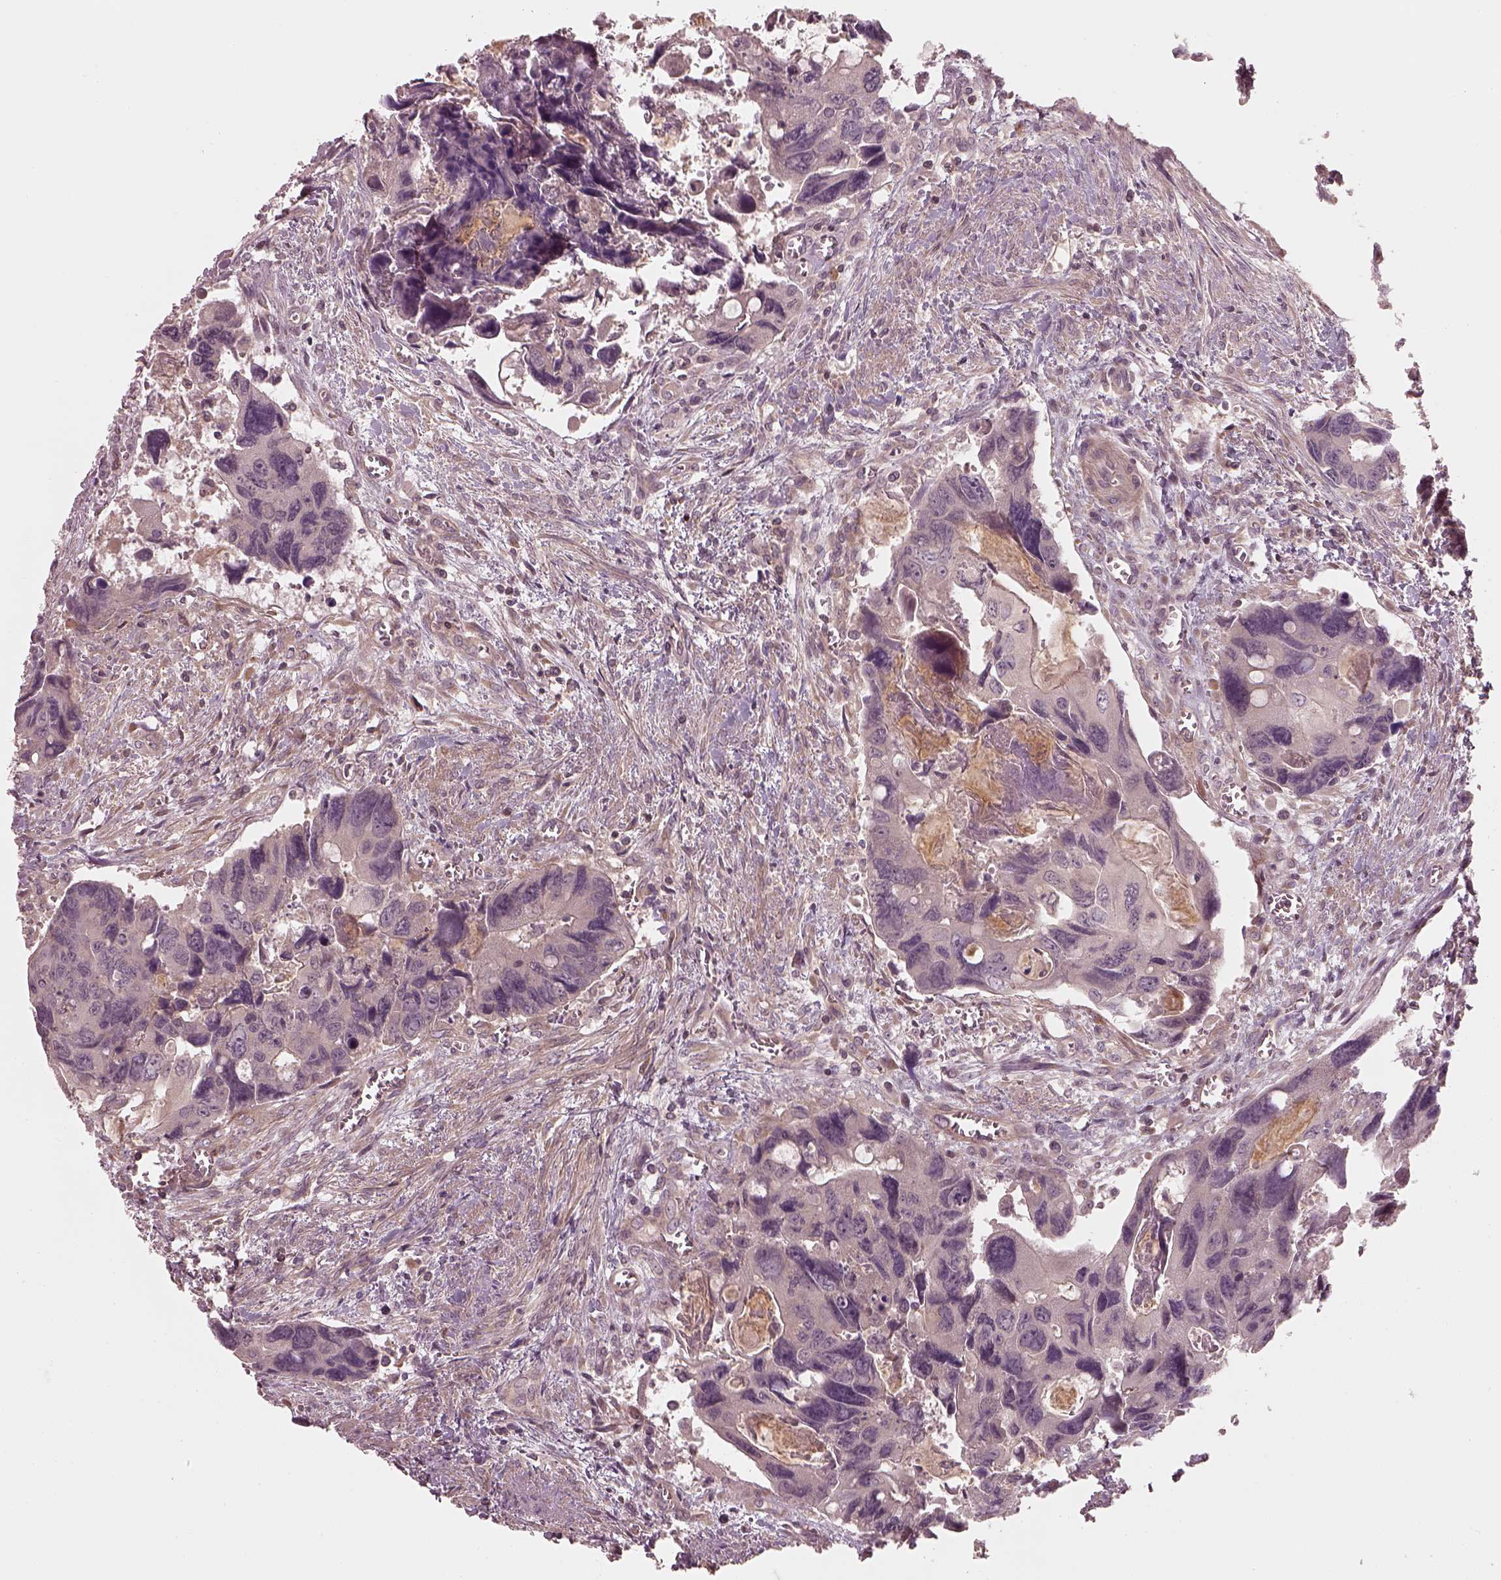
{"staining": {"intensity": "negative", "quantity": "none", "location": "none"}, "tissue": "colorectal cancer", "cell_type": "Tumor cells", "image_type": "cancer", "snomed": [{"axis": "morphology", "description": "Adenocarcinoma, NOS"}, {"axis": "topography", "description": "Rectum"}], "caption": "IHC histopathology image of human colorectal cancer stained for a protein (brown), which demonstrates no positivity in tumor cells. The staining was performed using DAB (3,3'-diaminobenzidine) to visualize the protein expression in brown, while the nuclei were stained in blue with hematoxylin (Magnification: 20x).", "gene": "FAM107B", "patient": {"sex": "male", "age": 62}}